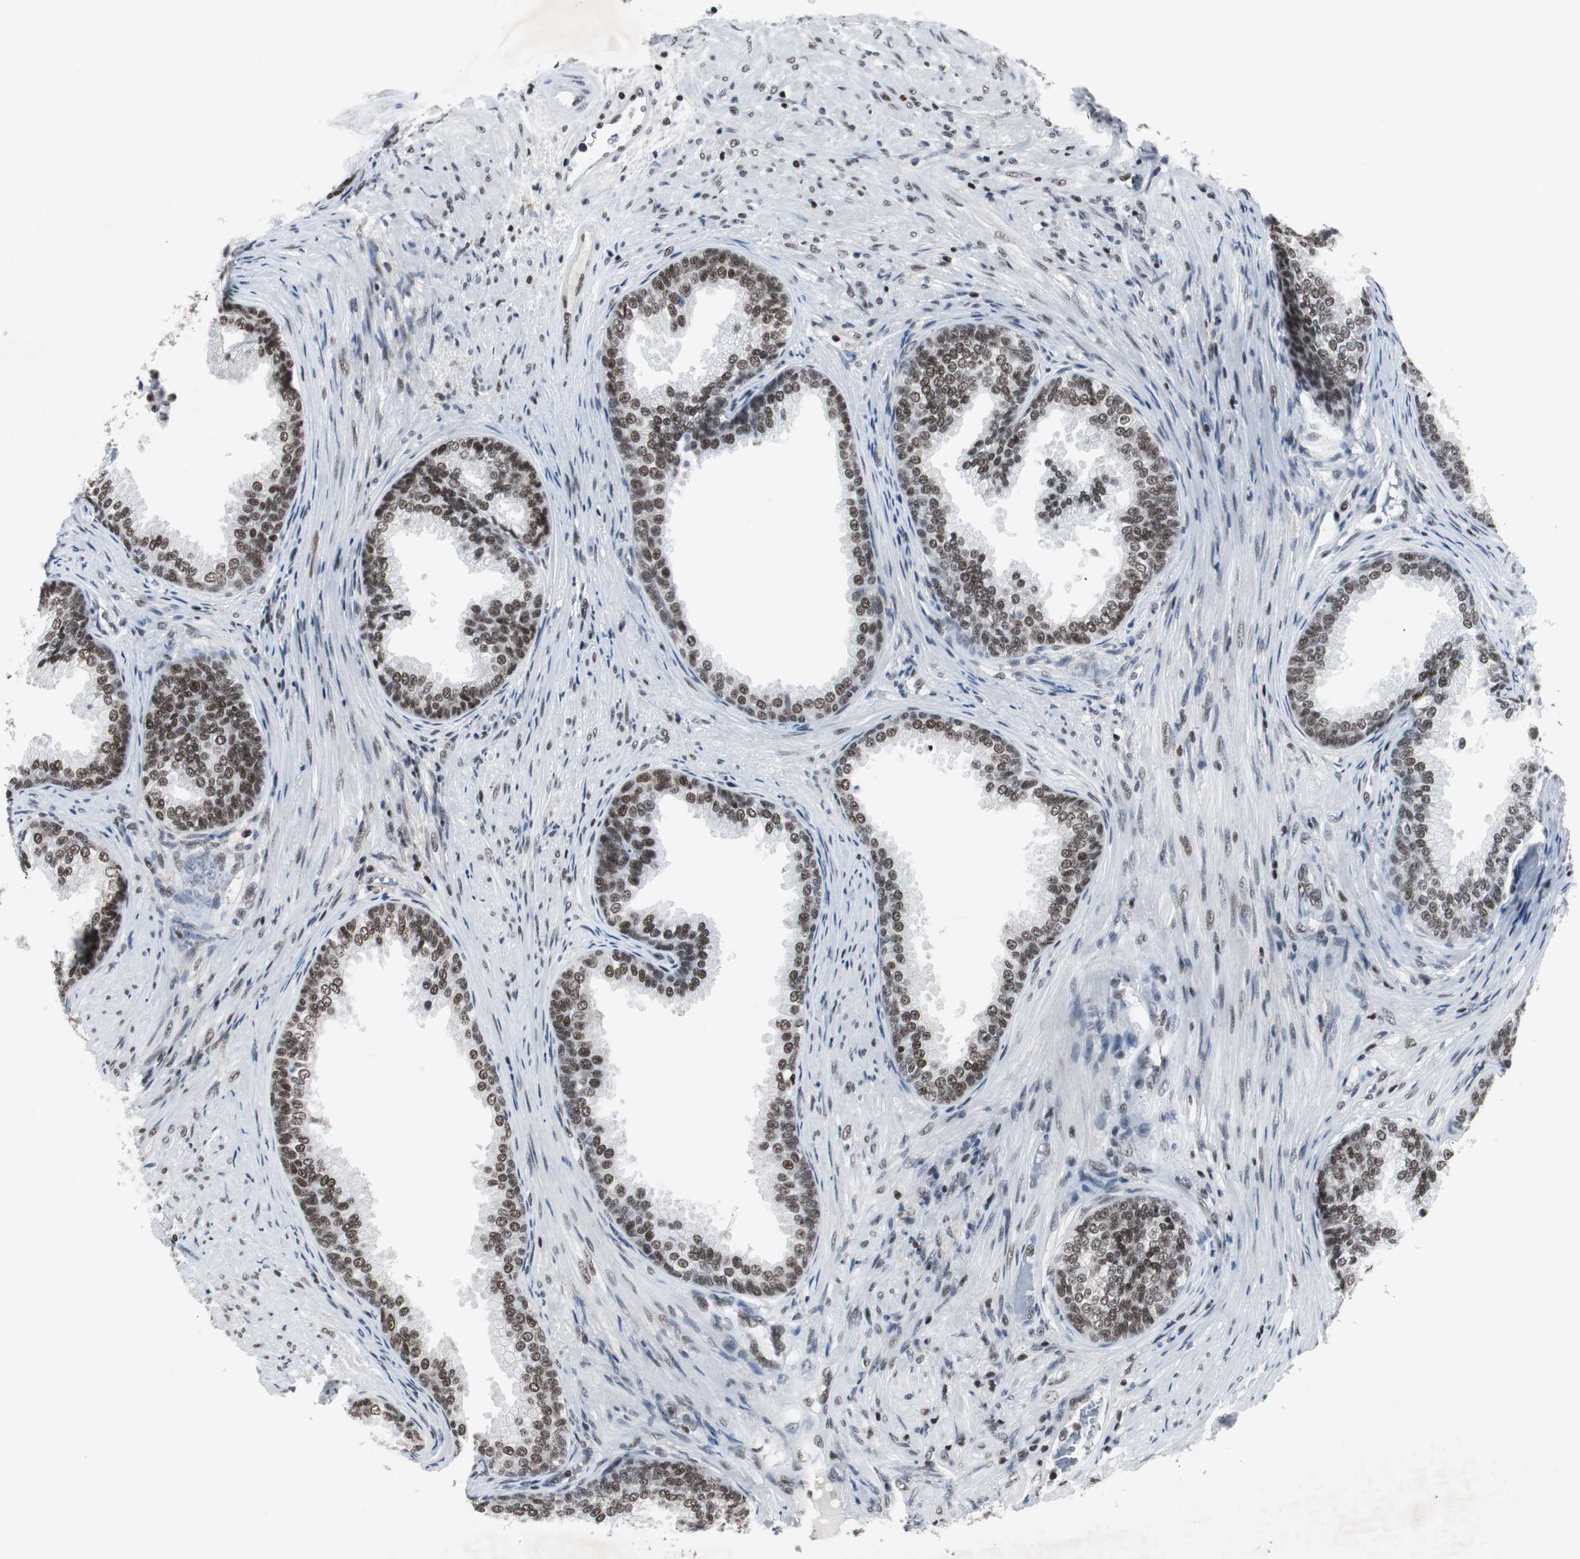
{"staining": {"intensity": "strong", "quantity": ">75%", "location": "nuclear"}, "tissue": "prostate", "cell_type": "Glandular cells", "image_type": "normal", "snomed": [{"axis": "morphology", "description": "Normal tissue, NOS"}, {"axis": "topography", "description": "Prostate"}], "caption": "Brown immunohistochemical staining in normal human prostate reveals strong nuclear expression in about >75% of glandular cells. The protein is stained brown, and the nuclei are stained in blue (DAB (3,3'-diaminobenzidine) IHC with brightfield microscopy, high magnification).", "gene": "RAD9A", "patient": {"sex": "male", "age": 76}}